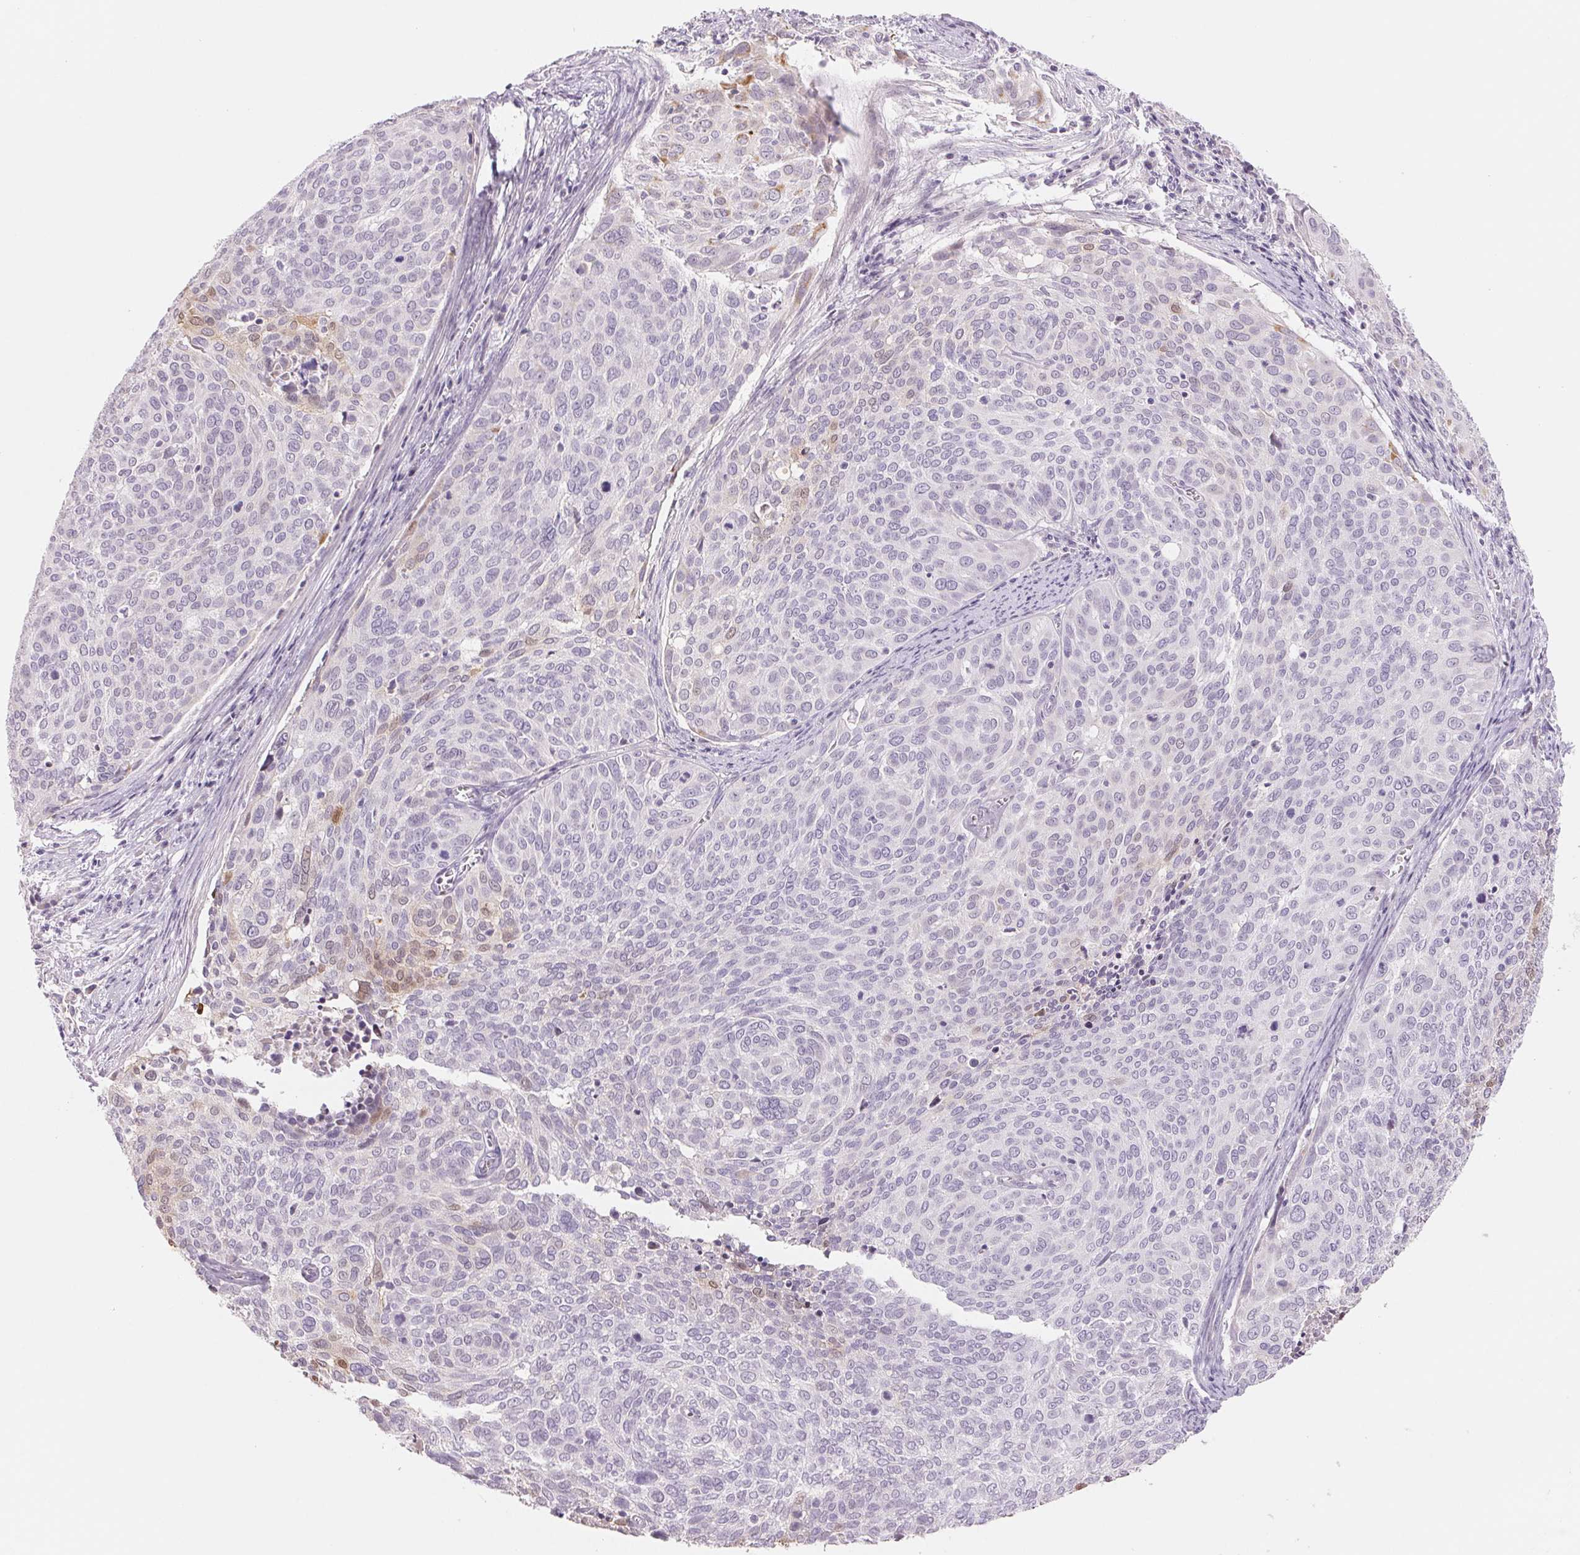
{"staining": {"intensity": "weak", "quantity": "<25%", "location": "nuclear"}, "tissue": "cervical cancer", "cell_type": "Tumor cells", "image_type": "cancer", "snomed": [{"axis": "morphology", "description": "Squamous cell carcinoma, NOS"}, {"axis": "topography", "description": "Cervix"}], "caption": "Cervical cancer was stained to show a protein in brown. There is no significant positivity in tumor cells.", "gene": "CCDC168", "patient": {"sex": "female", "age": 39}}